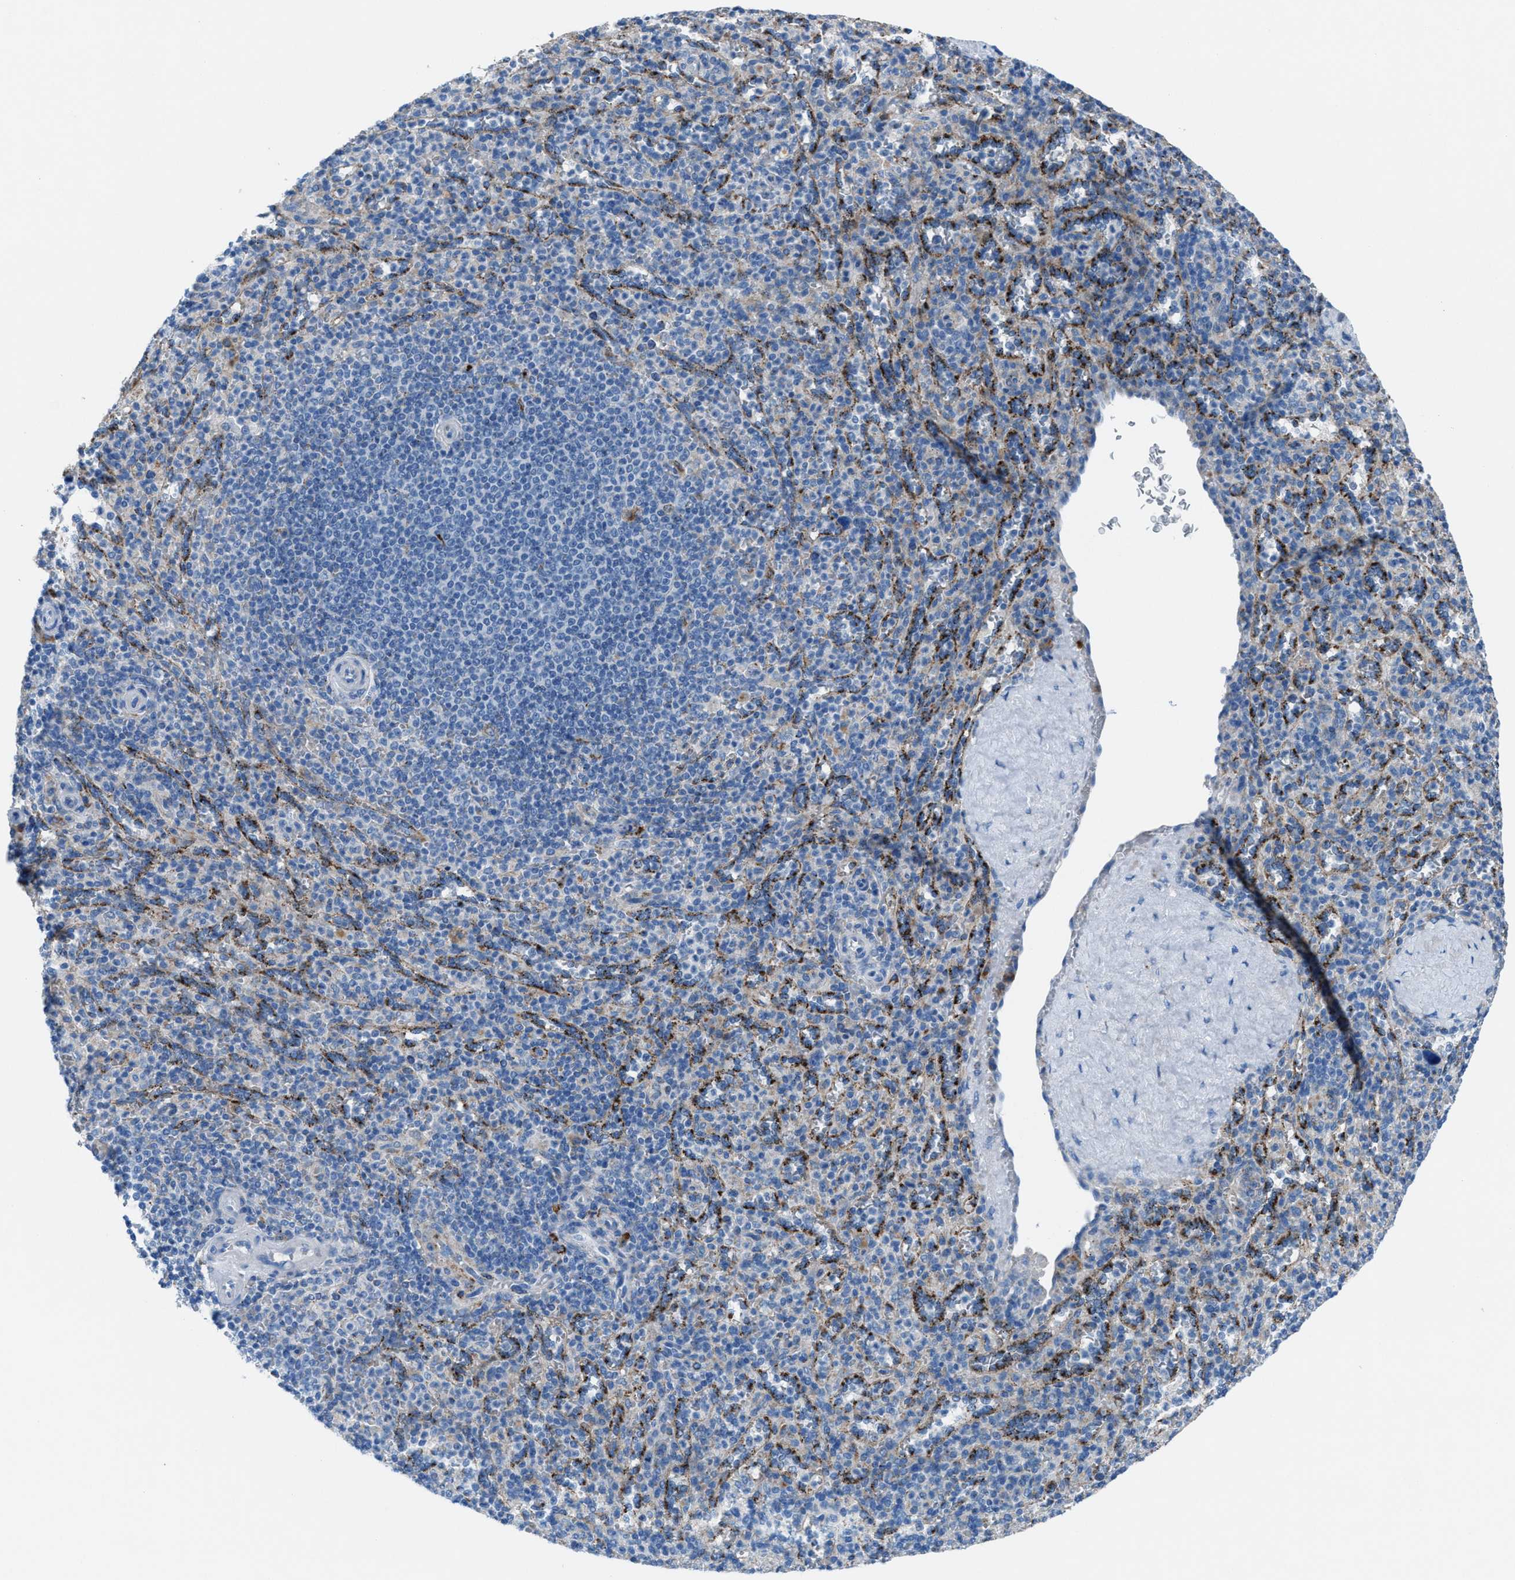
{"staining": {"intensity": "moderate", "quantity": "<25%", "location": "cytoplasmic/membranous"}, "tissue": "spleen", "cell_type": "Cells in red pulp", "image_type": "normal", "snomed": [{"axis": "morphology", "description": "Normal tissue, NOS"}, {"axis": "topography", "description": "Spleen"}], "caption": "Benign spleen exhibits moderate cytoplasmic/membranous staining in about <25% of cells in red pulp The protein is shown in brown color, while the nuclei are stained blue..", "gene": "CD1B", "patient": {"sex": "male", "age": 36}}